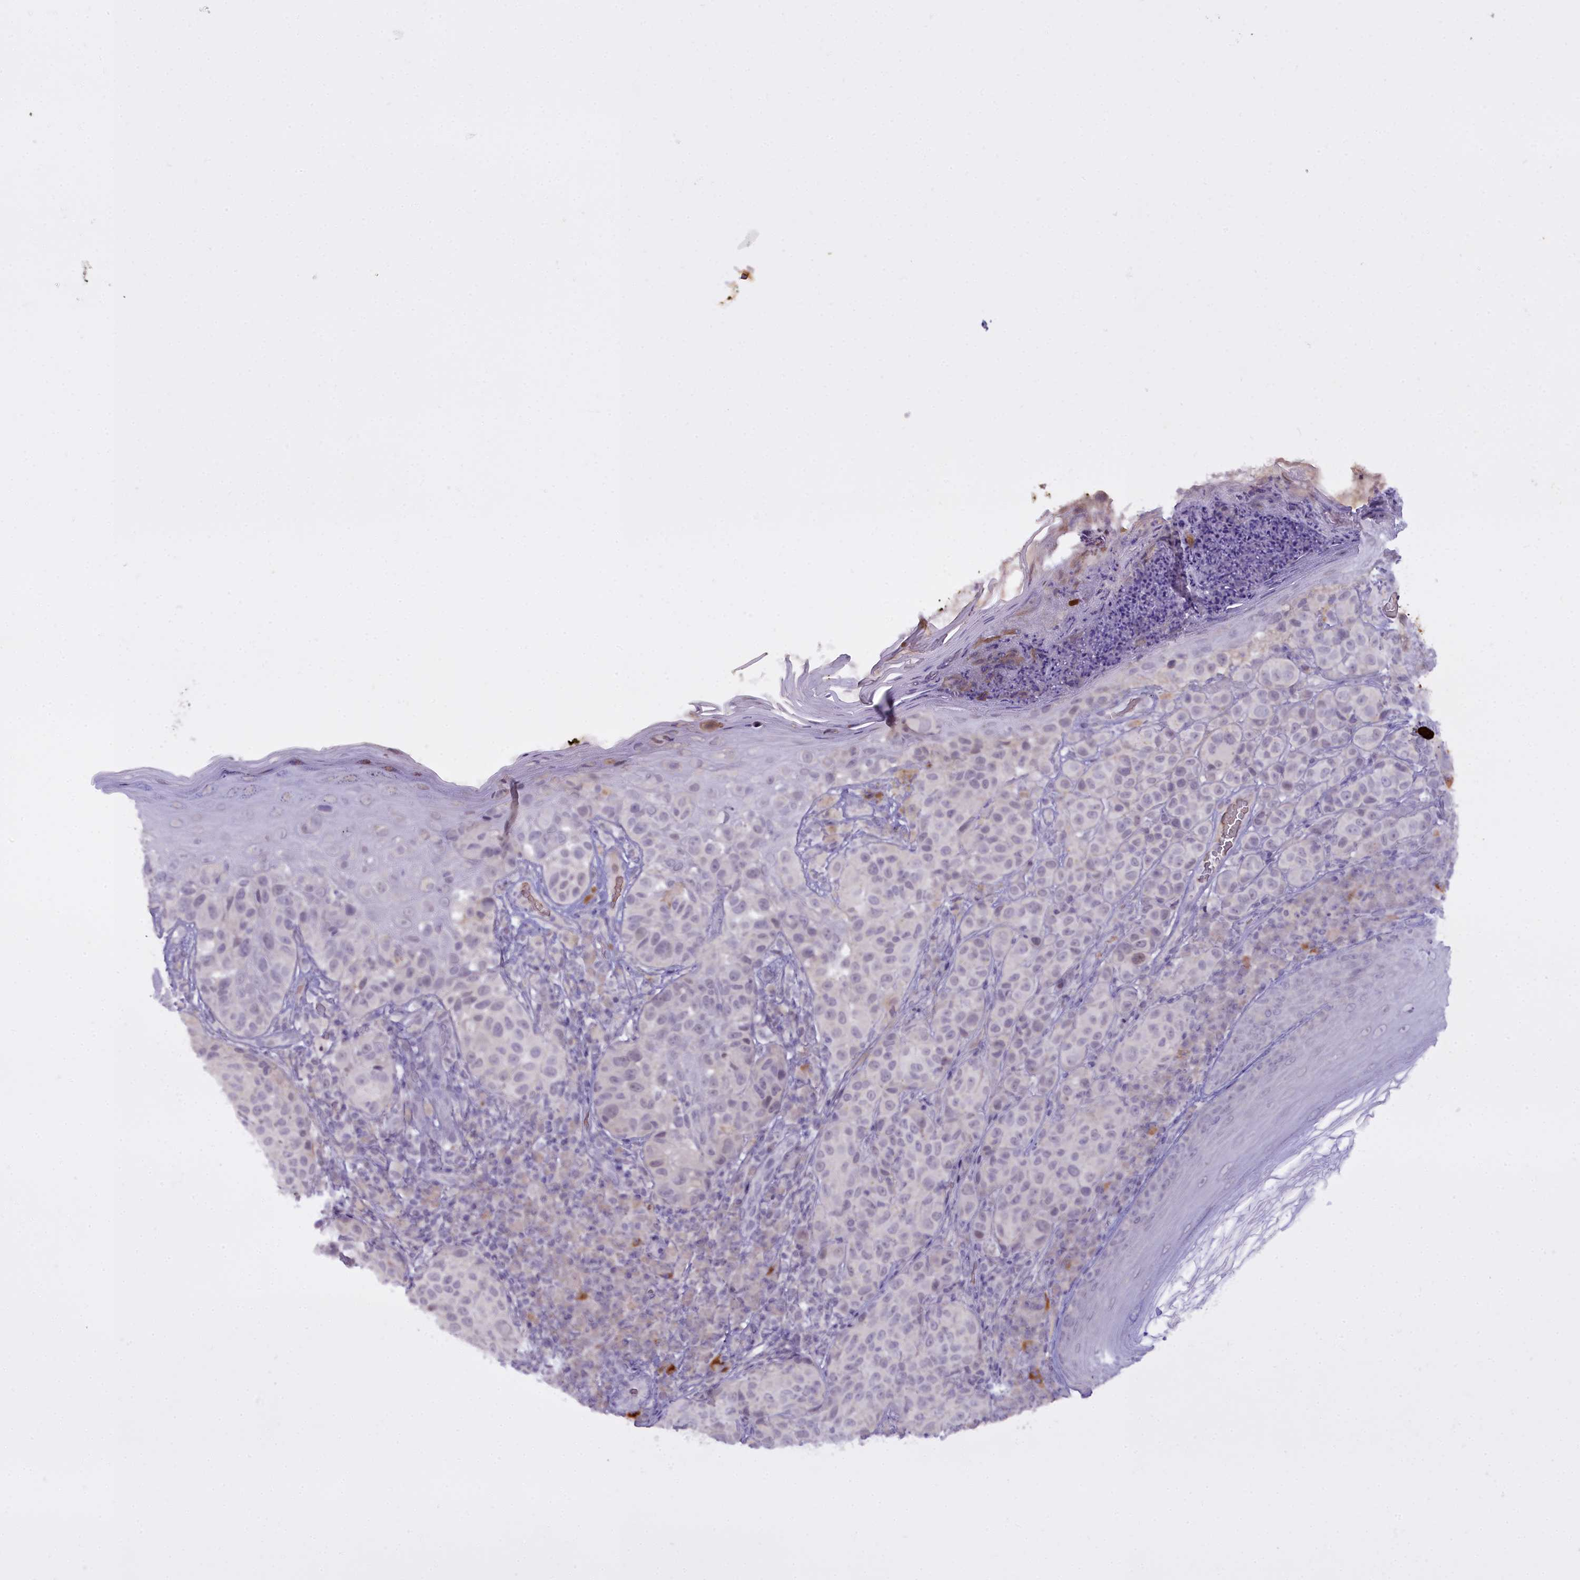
{"staining": {"intensity": "negative", "quantity": "none", "location": "none"}, "tissue": "melanoma", "cell_type": "Tumor cells", "image_type": "cancer", "snomed": [{"axis": "morphology", "description": "Malignant melanoma, NOS"}, {"axis": "topography", "description": "Skin"}], "caption": "High power microscopy micrograph of an IHC histopathology image of melanoma, revealing no significant positivity in tumor cells. (Brightfield microscopy of DAB (3,3'-diaminobenzidine) immunohistochemistry (IHC) at high magnification).", "gene": "OSTN", "patient": {"sex": "male", "age": 38}}